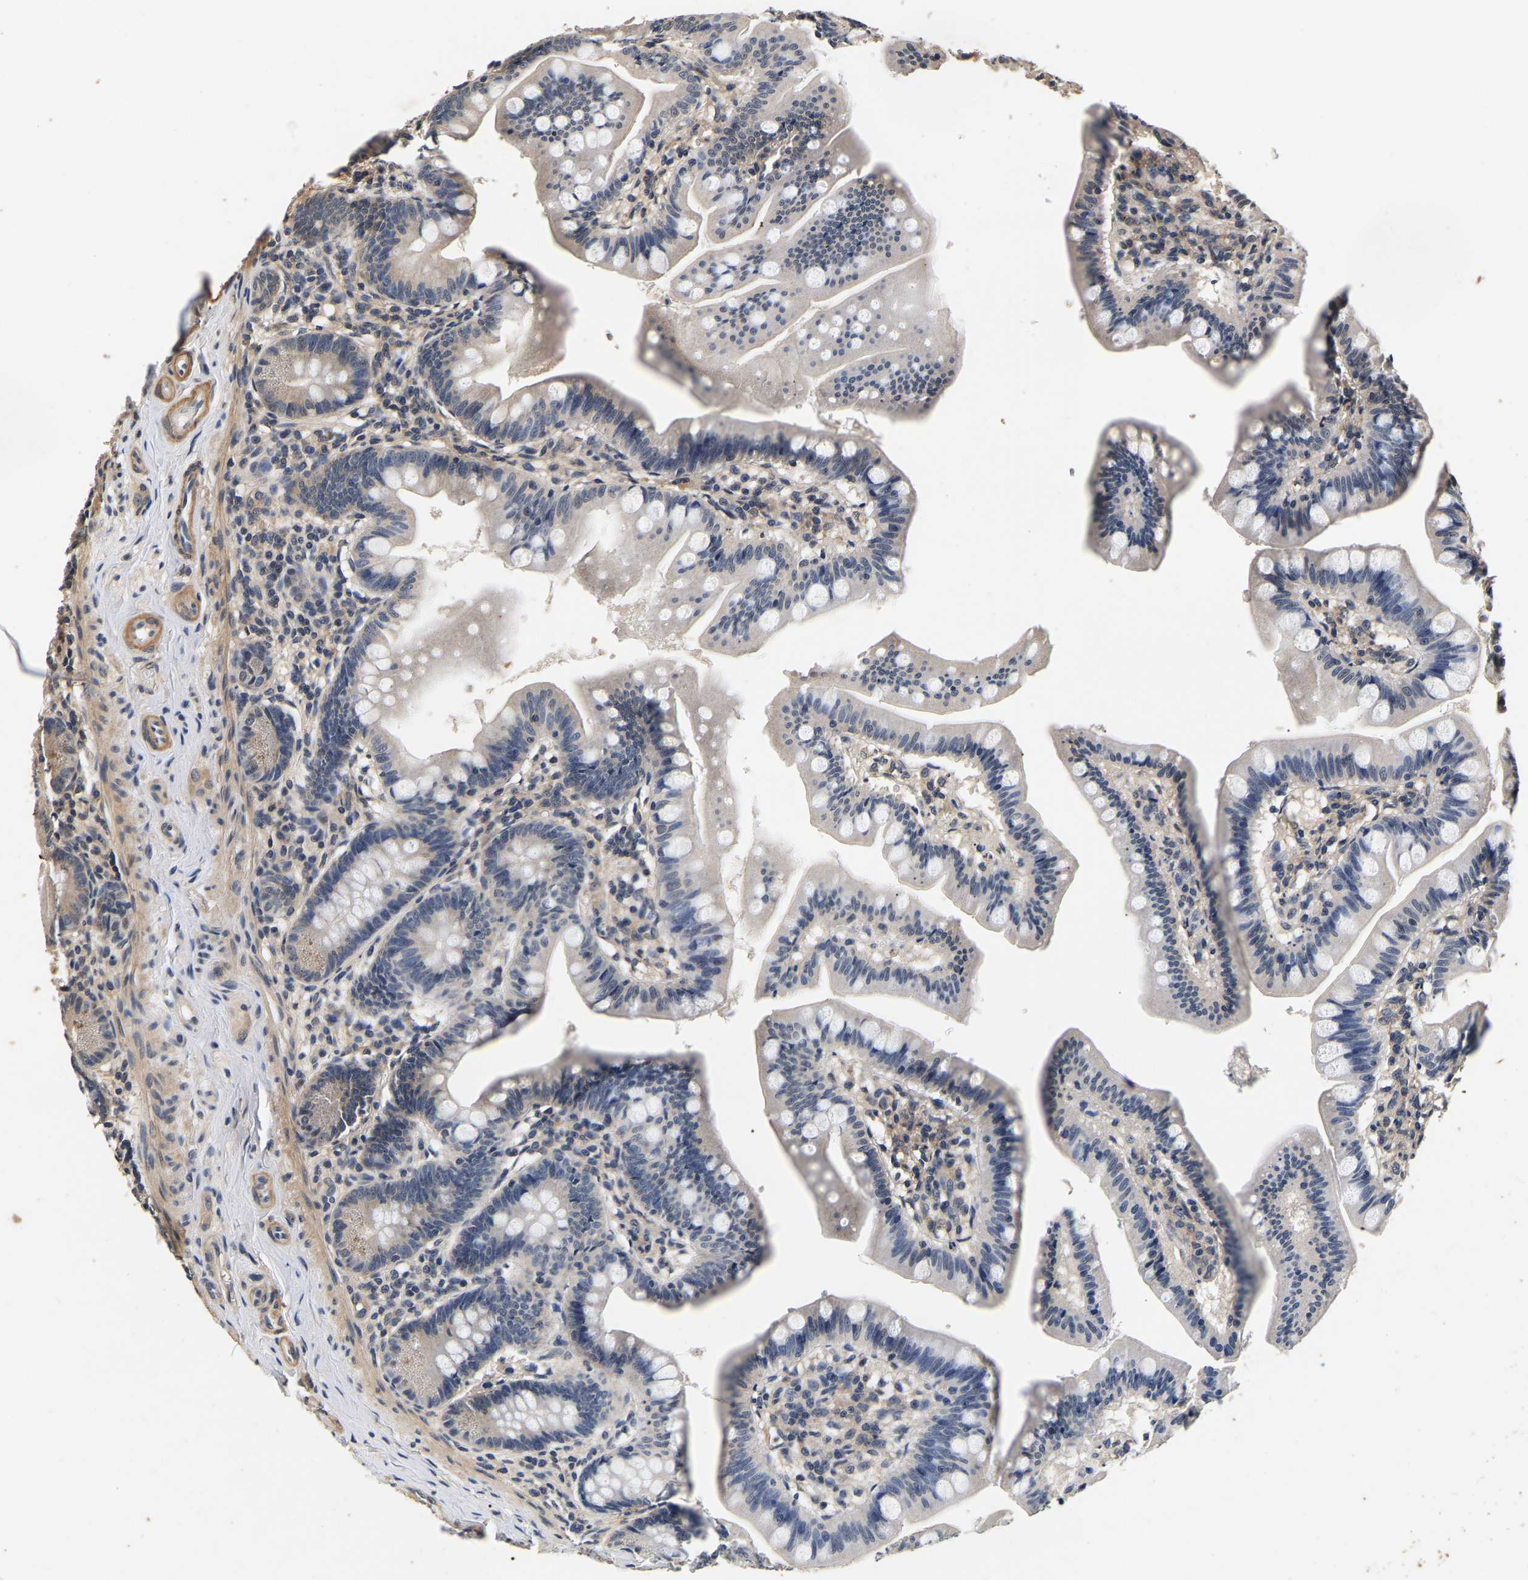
{"staining": {"intensity": "weak", "quantity": "25%-75%", "location": "cytoplasmic/membranous"}, "tissue": "small intestine", "cell_type": "Glandular cells", "image_type": "normal", "snomed": [{"axis": "morphology", "description": "Normal tissue, NOS"}, {"axis": "topography", "description": "Small intestine"}], "caption": "High-power microscopy captured an IHC photomicrograph of unremarkable small intestine, revealing weak cytoplasmic/membranous expression in about 25%-75% of glandular cells.", "gene": "RUVBL1", "patient": {"sex": "male", "age": 7}}